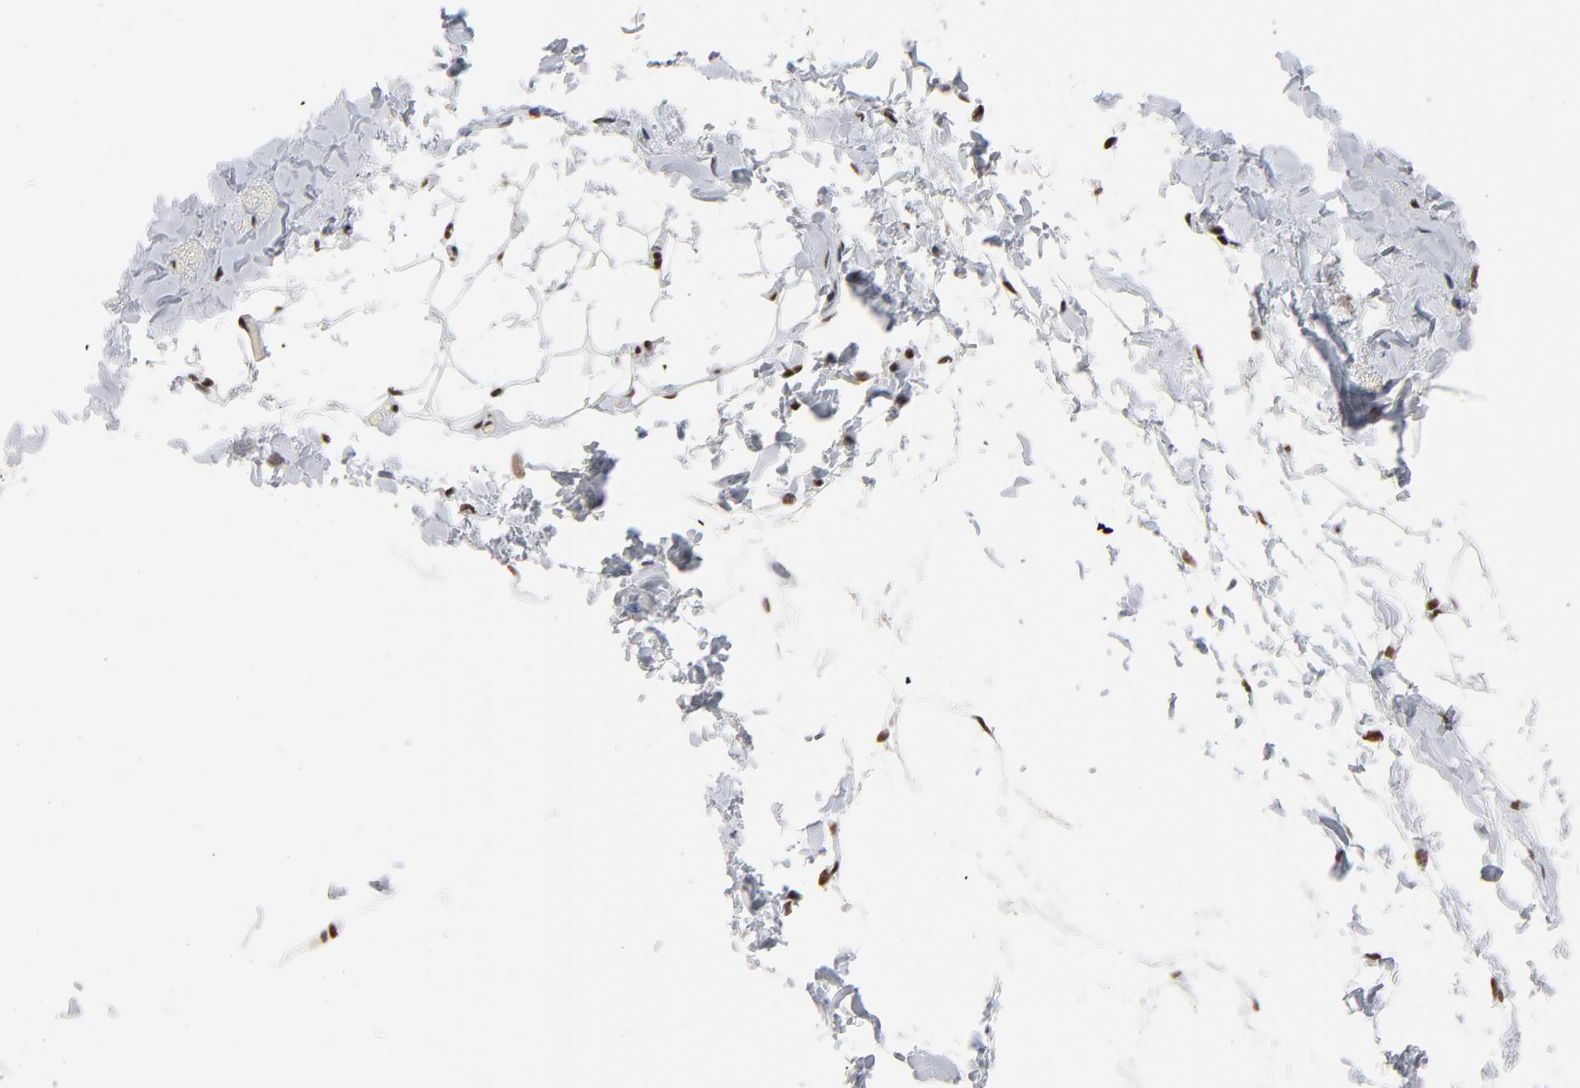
{"staining": {"intensity": "strong", "quantity": ">75%", "location": "nuclear"}, "tissue": "adipose tissue", "cell_type": "Adipocytes", "image_type": "normal", "snomed": [{"axis": "morphology", "description": "Normal tissue, NOS"}, {"axis": "topography", "description": "Soft tissue"}], "caption": "Strong nuclear positivity is appreciated in about >75% of adipocytes in benign adipose tissue.", "gene": "CREB1", "patient": {"sex": "male", "age": 26}}